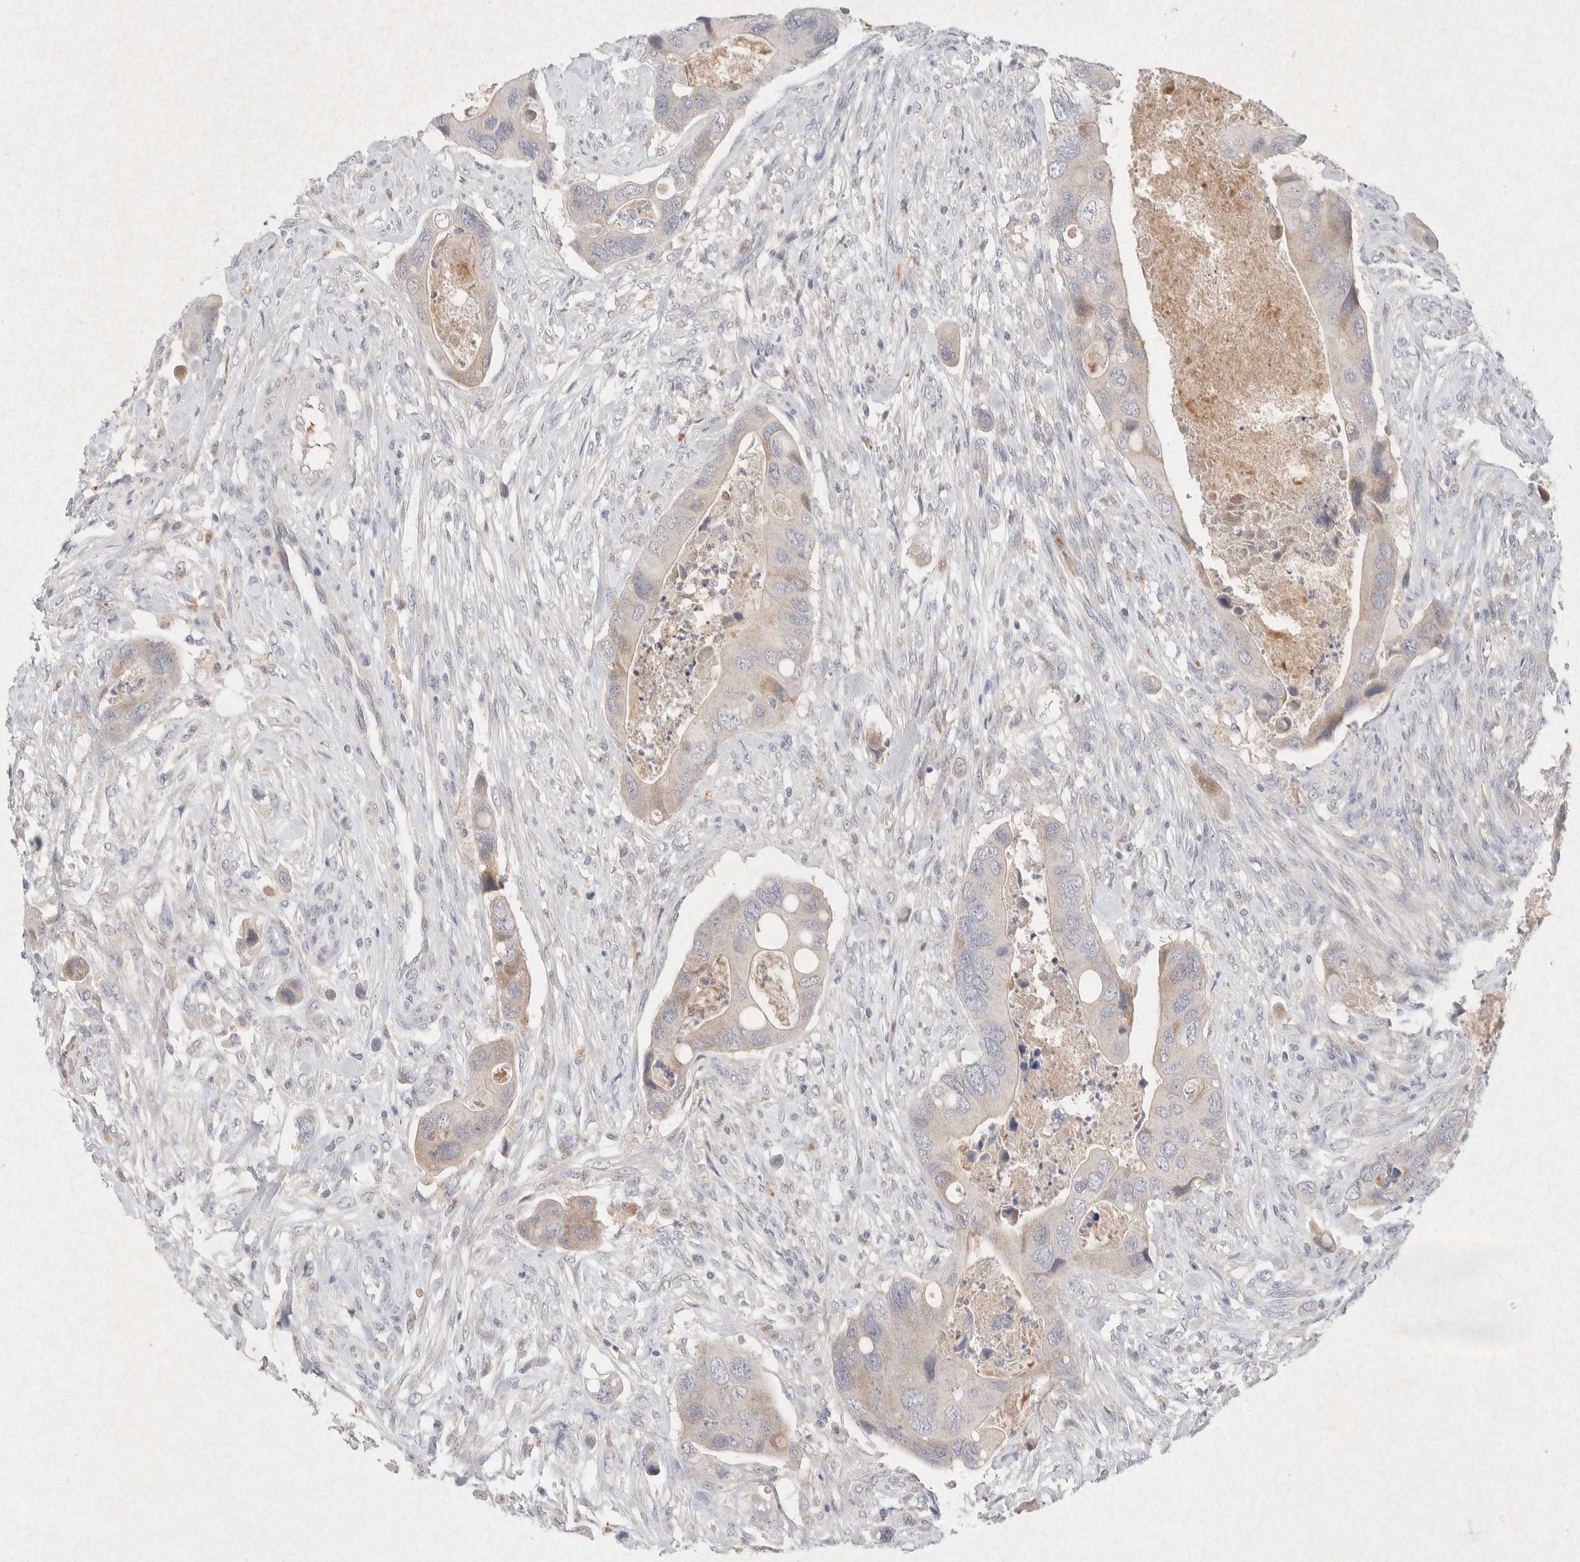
{"staining": {"intensity": "weak", "quantity": "25%-75%", "location": "cytoplasmic/membranous"}, "tissue": "colorectal cancer", "cell_type": "Tumor cells", "image_type": "cancer", "snomed": [{"axis": "morphology", "description": "Adenocarcinoma, NOS"}, {"axis": "topography", "description": "Rectum"}], "caption": "Immunohistochemical staining of adenocarcinoma (colorectal) displays weak cytoplasmic/membranous protein staining in approximately 25%-75% of tumor cells.", "gene": "GNAI1", "patient": {"sex": "female", "age": 57}}